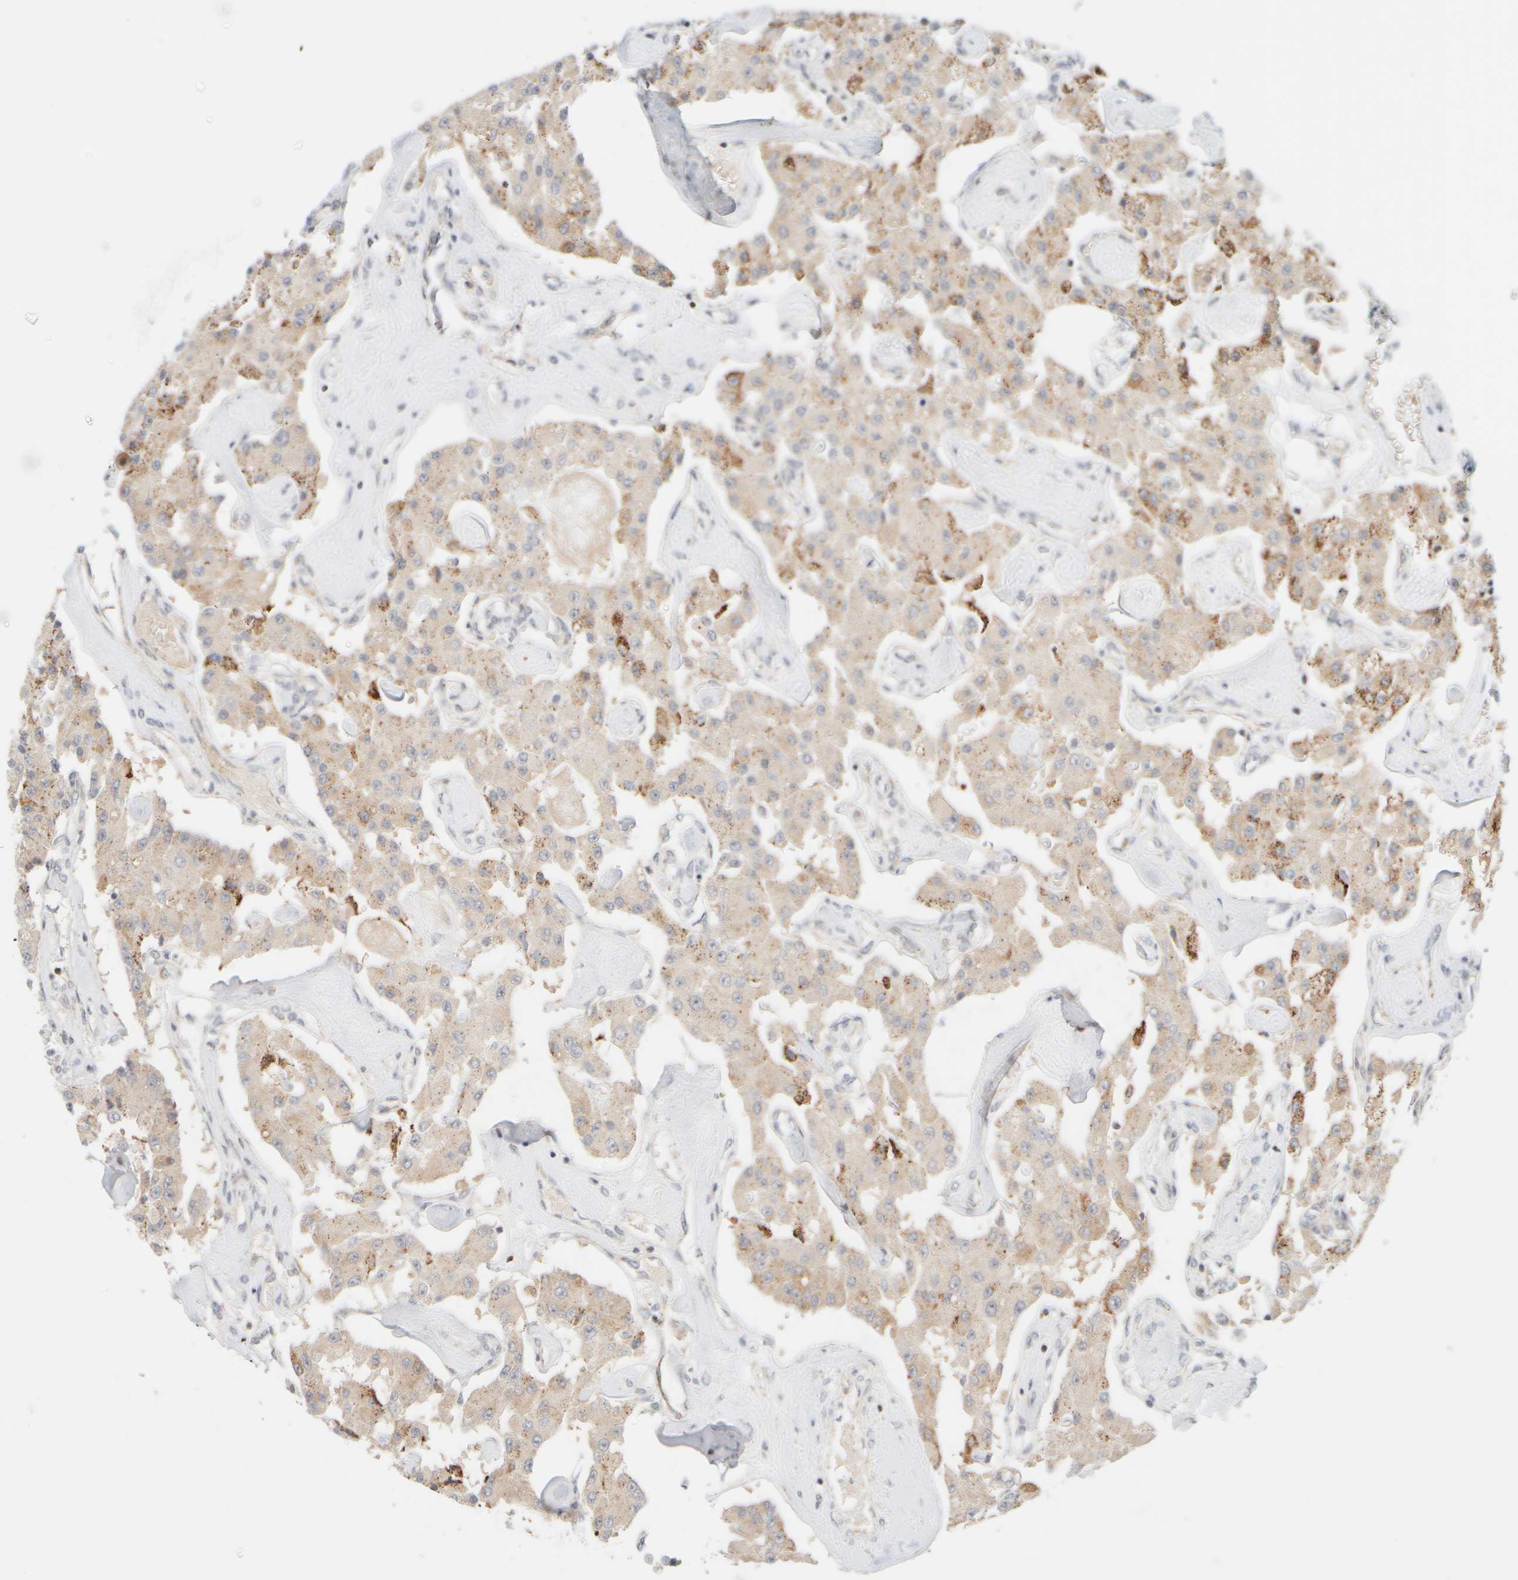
{"staining": {"intensity": "moderate", "quantity": ">75%", "location": "cytoplasmic/membranous"}, "tissue": "carcinoid", "cell_type": "Tumor cells", "image_type": "cancer", "snomed": [{"axis": "morphology", "description": "Carcinoid, malignant, NOS"}, {"axis": "topography", "description": "Pancreas"}], "caption": "Protein expression by IHC exhibits moderate cytoplasmic/membranous staining in about >75% of tumor cells in carcinoid. (IHC, brightfield microscopy, high magnification).", "gene": "PPM1K", "patient": {"sex": "male", "age": 41}}